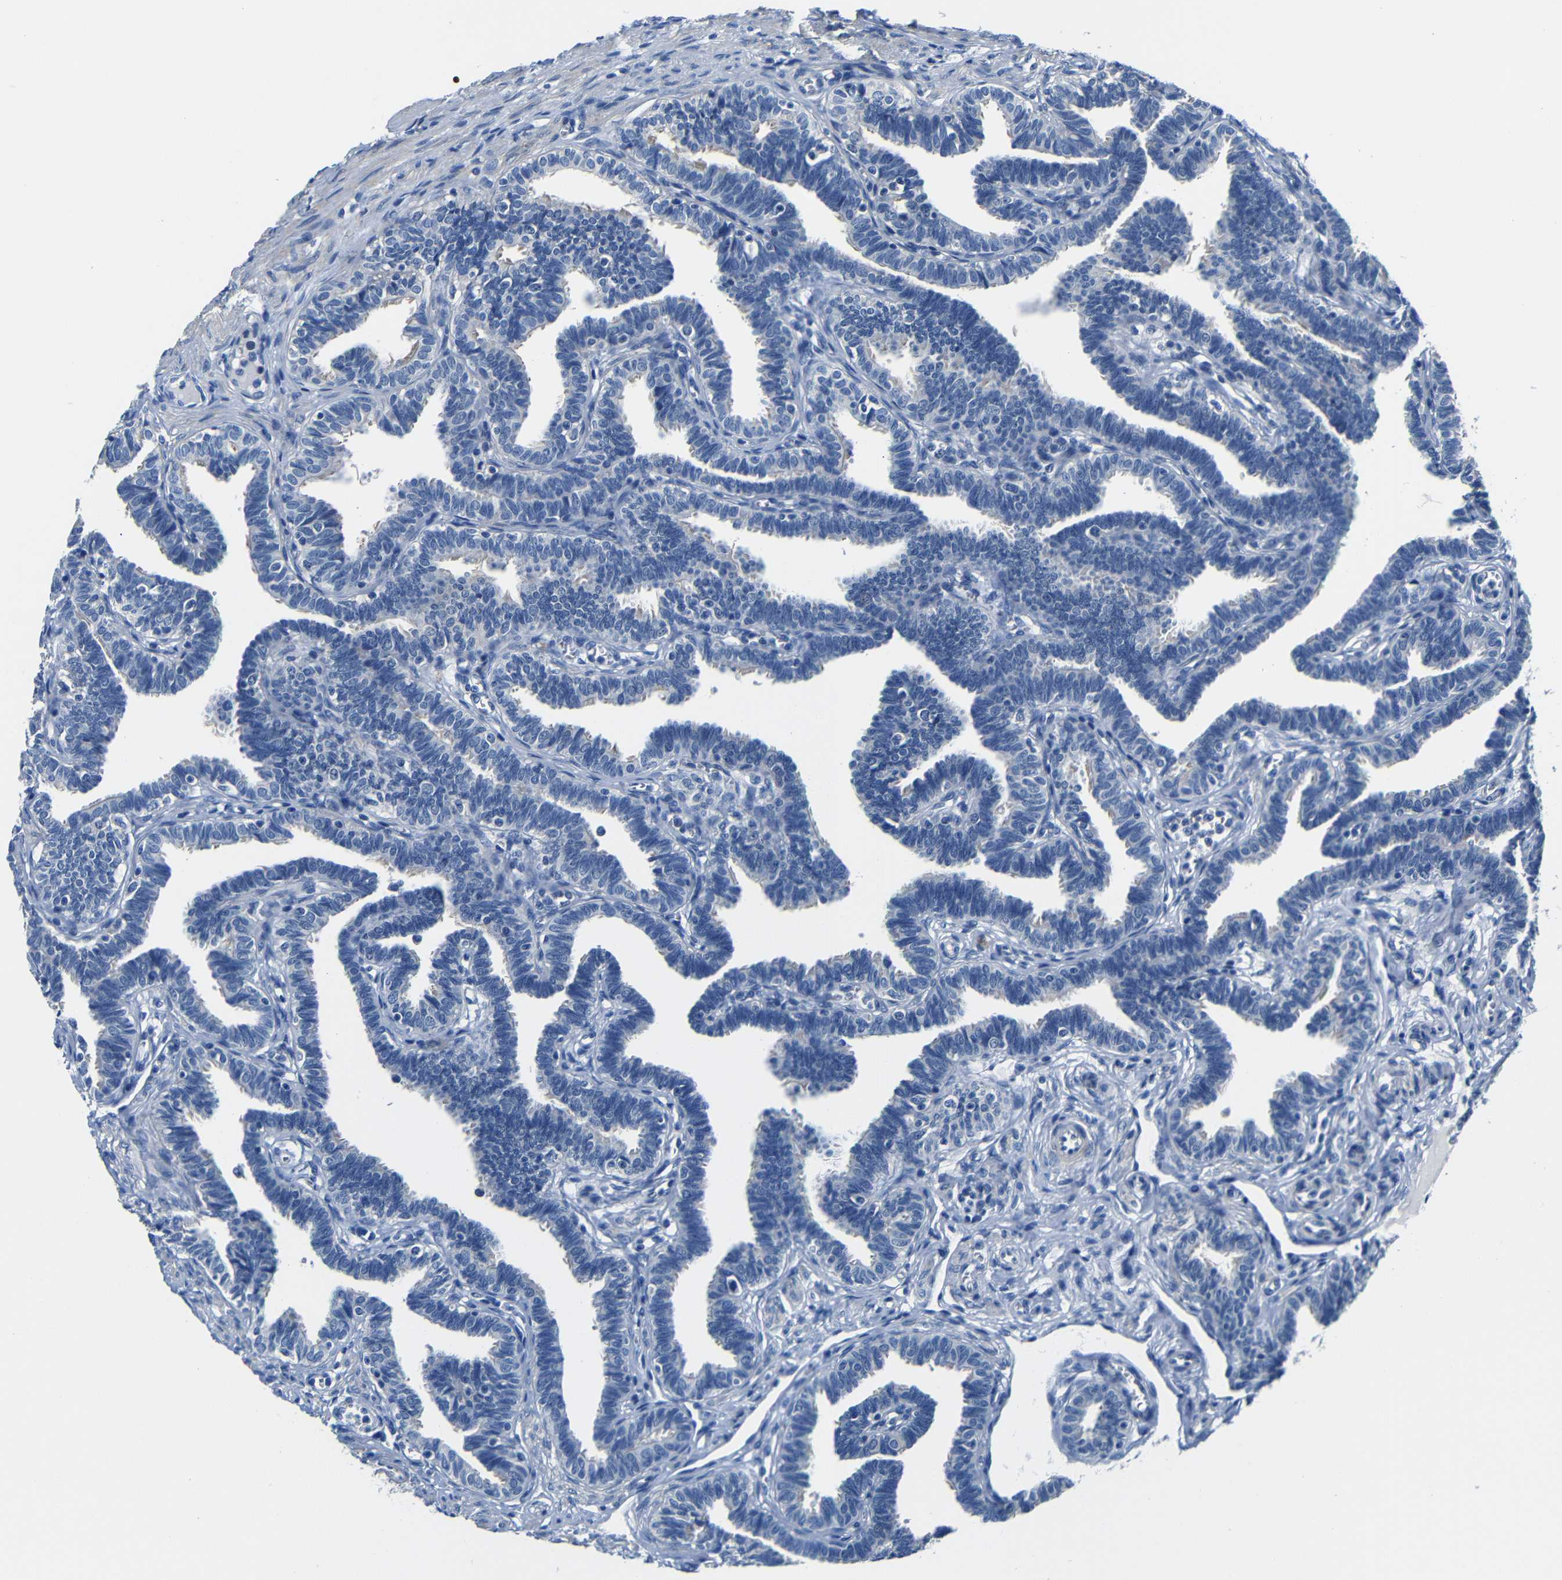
{"staining": {"intensity": "weak", "quantity": "<25%", "location": "cytoplasmic/membranous"}, "tissue": "fallopian tube", "cell_type": "Glandular cells", "image_type": "normal", "snomed": [{"axis": "morphology", "description": "Normal tissue, NOS"}, {"axis": "topography", "description": "Fallopian tube"}, {"axis": "topography", "description": "Ovary"}], "caption": "A high-resolution histopathology image shows IHC staining of normal fallopian tube, which exhibits no significant expression in glandular cells. (Brightfield microscopy of DAB (3,3'-diaminobenzidine) immunohistochemistry (IHC) at high magnification).", "gene": "TNFAIP1", "patient": {"sex": "female", "age": 23}}